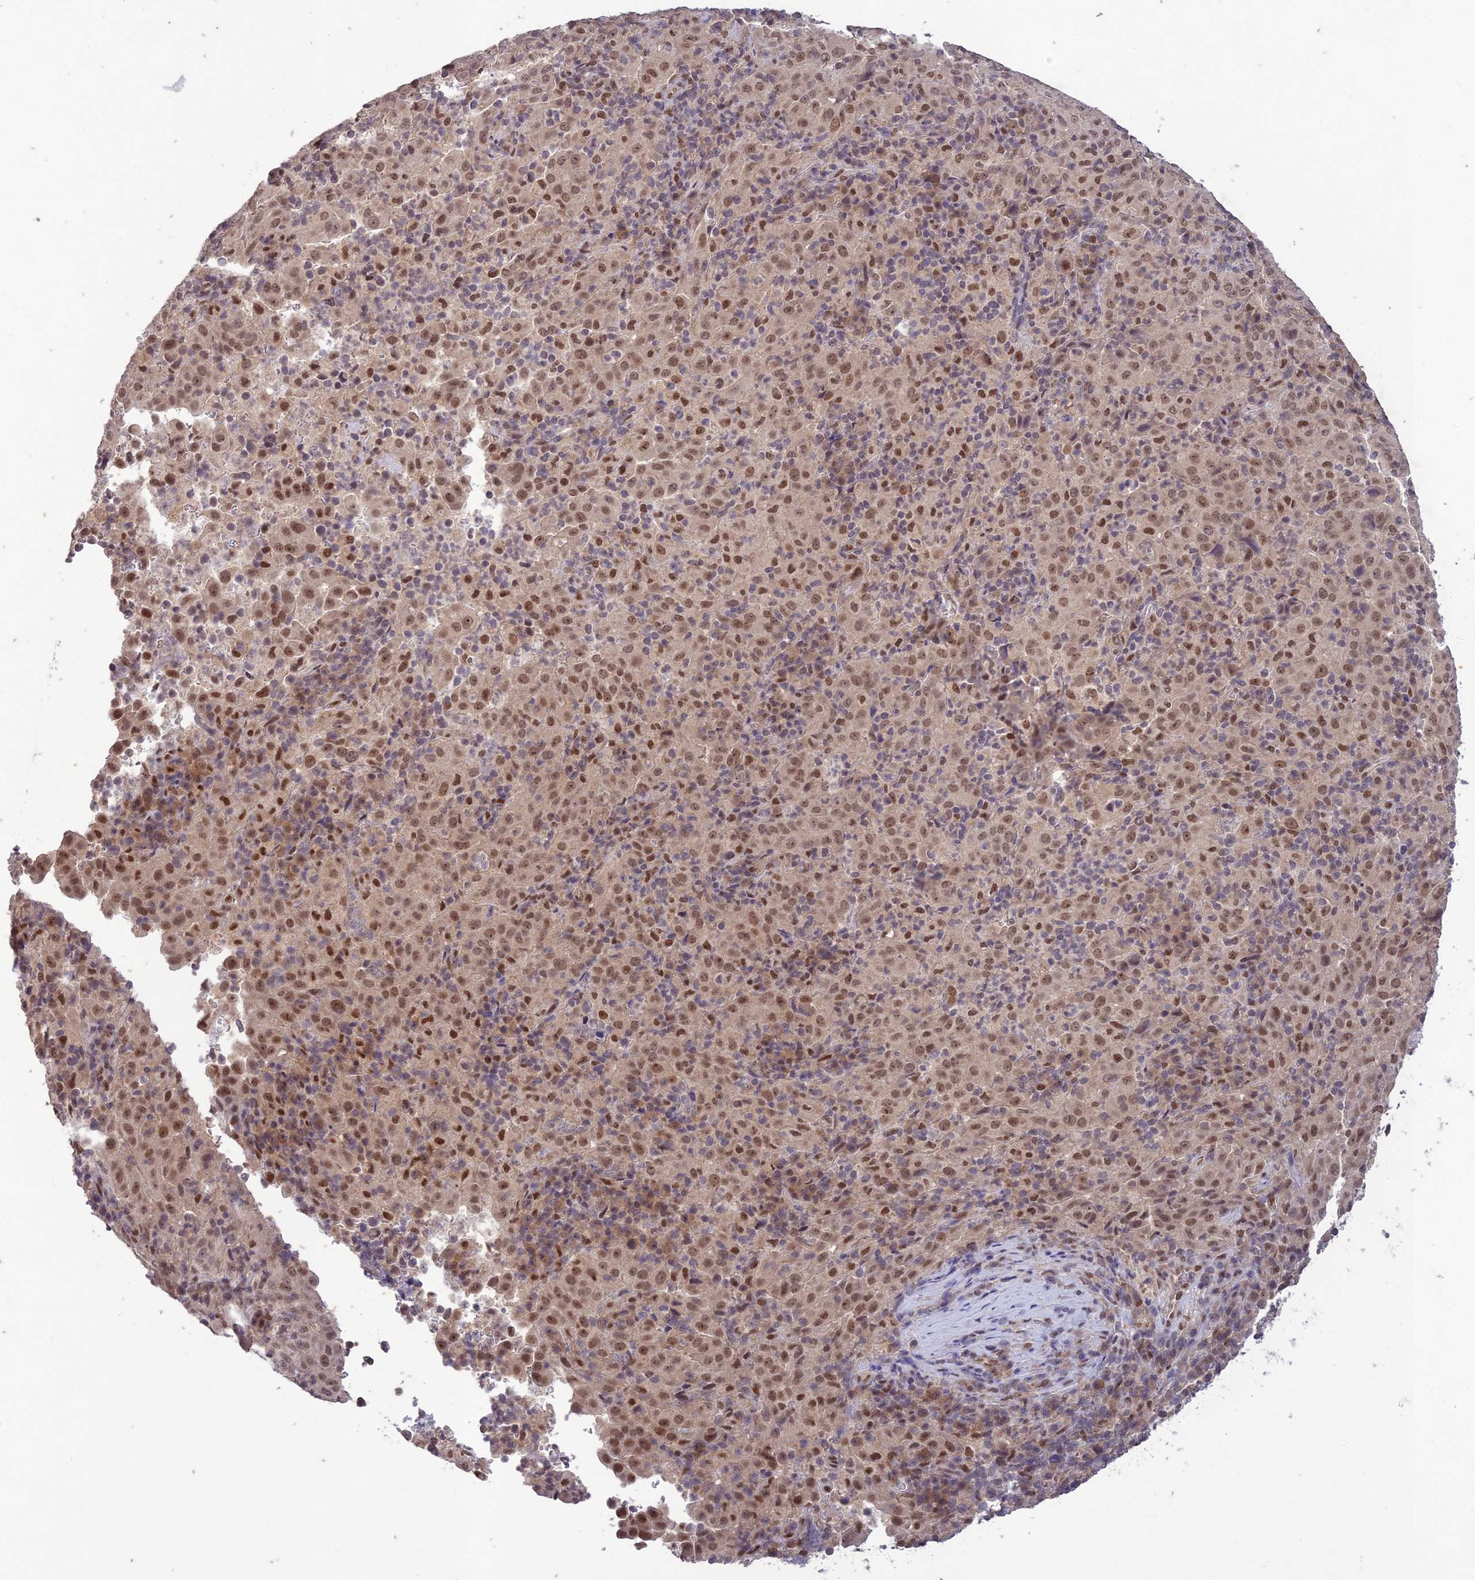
{"staining": {"intensity": "moderate", "quantity": ">75%", "location": "nuclear"}, "tissue": "pancreatic cancer", "cell_type": "Tumor cells", "image_type": "cancer", "snomed": [{"axis": "morphology", "description": "Adenocarcinoma, NOS"}, {"axis": "topography", "description": "Pancreas"}], "caption": "Adenocarcinoma (pancreatic) stained with a protein marker reveals moderate staining in tumor cells.", "gene": "POP4", "patient": {"sex": "male", "age": 63}}